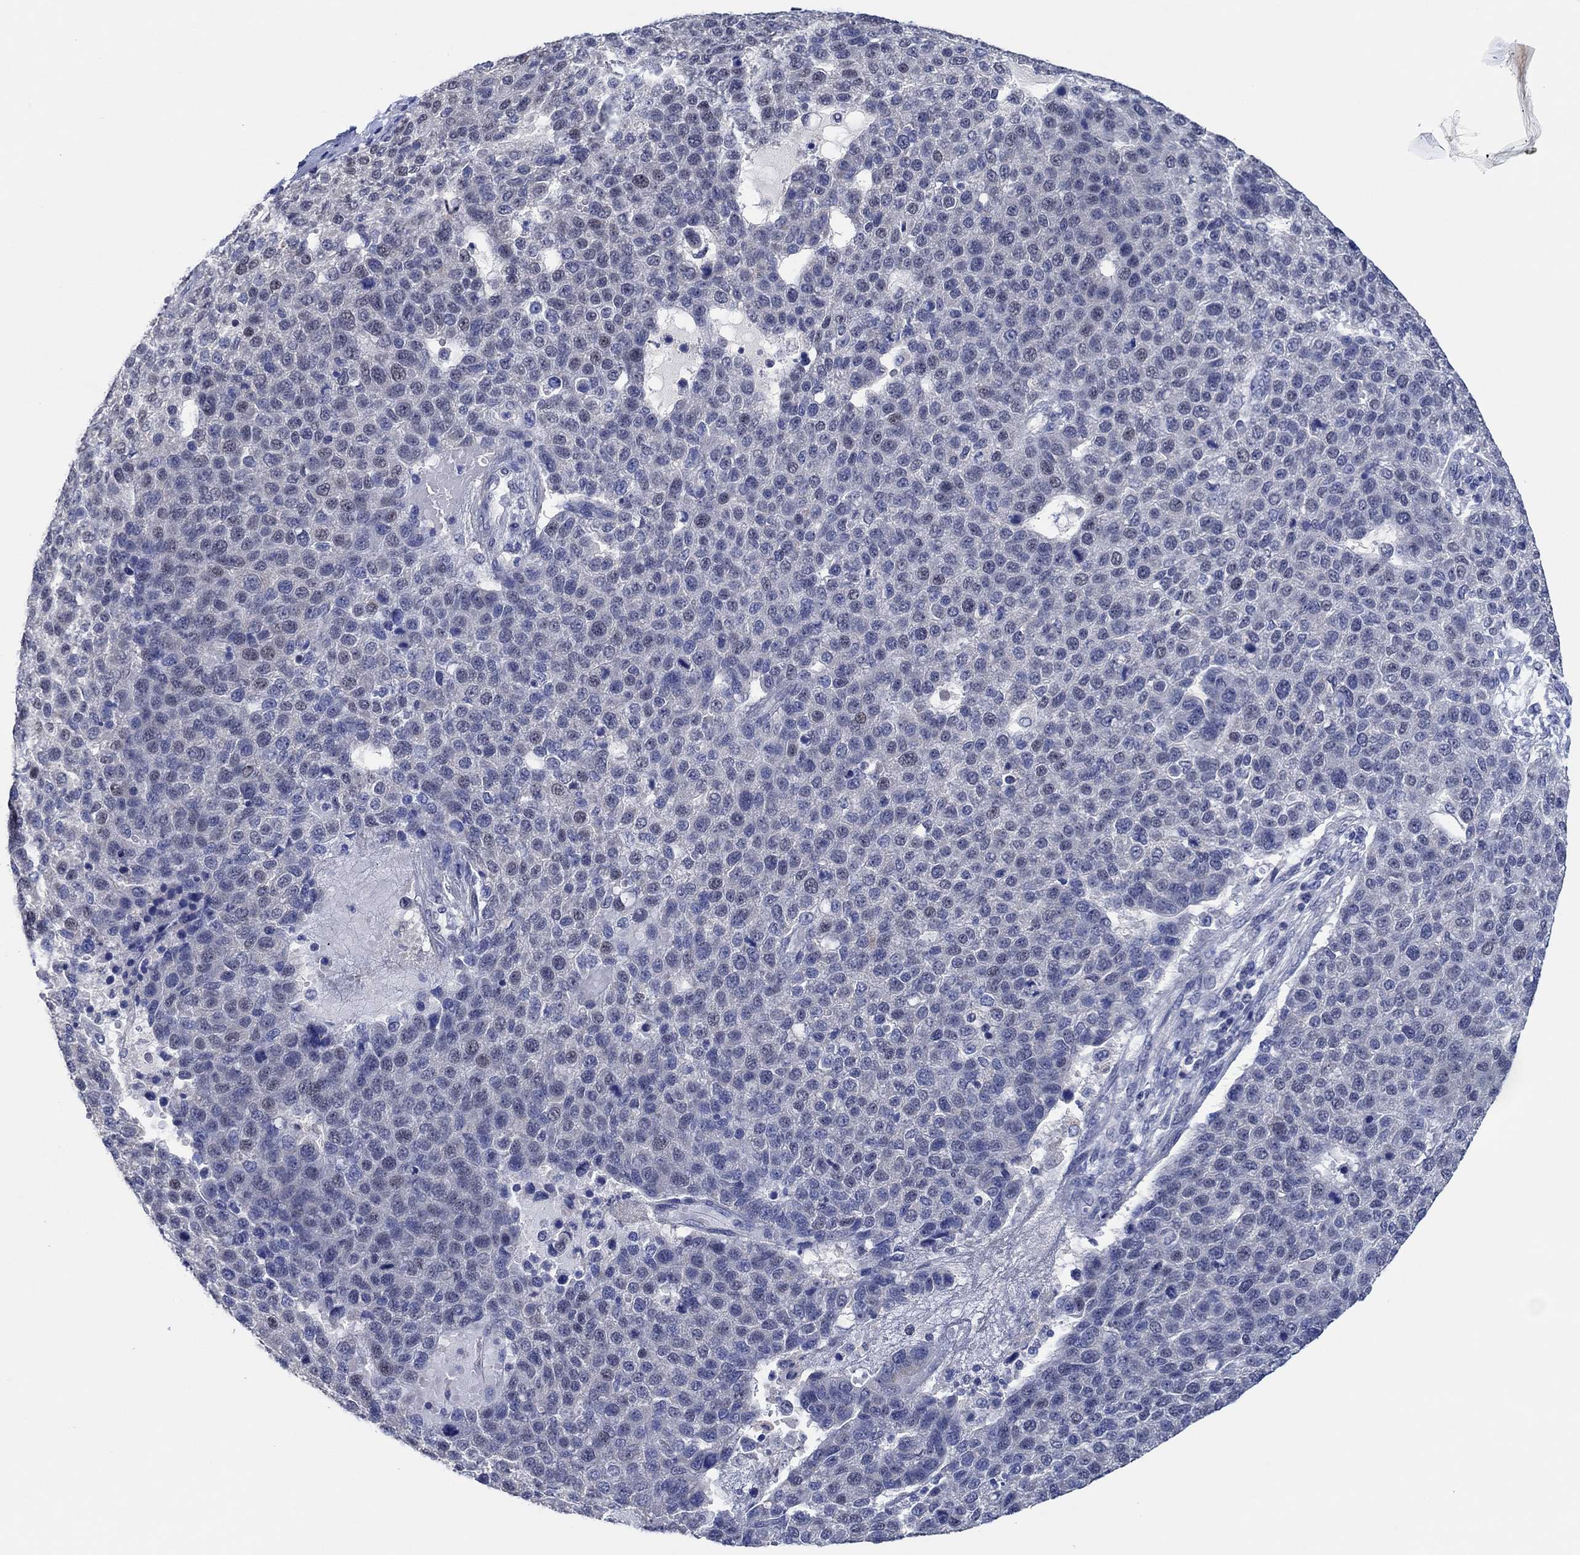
{"staining": {"intensity": "negative", "quantity": "none", "location": "none"}, "tissue": "pancreatic cancer", "cell_type": "Tumor cells", "image_type": "cancer", "snomed": [{"axis": "morphology", "description": "Adenocarcinoma, NOS"}, {"axis": "topography", "description": "Pancreas"}], "caption": "Immunohistochemistry (IHC) image of neoplastic tissue: human pancreatic adenocarcinoma stained with DAB exhibits no significant protein expression in tumor cells. Nuclei are stained in blue.", "gene": "PRRT3", "patient": {"sex": "female", "age": 61}}